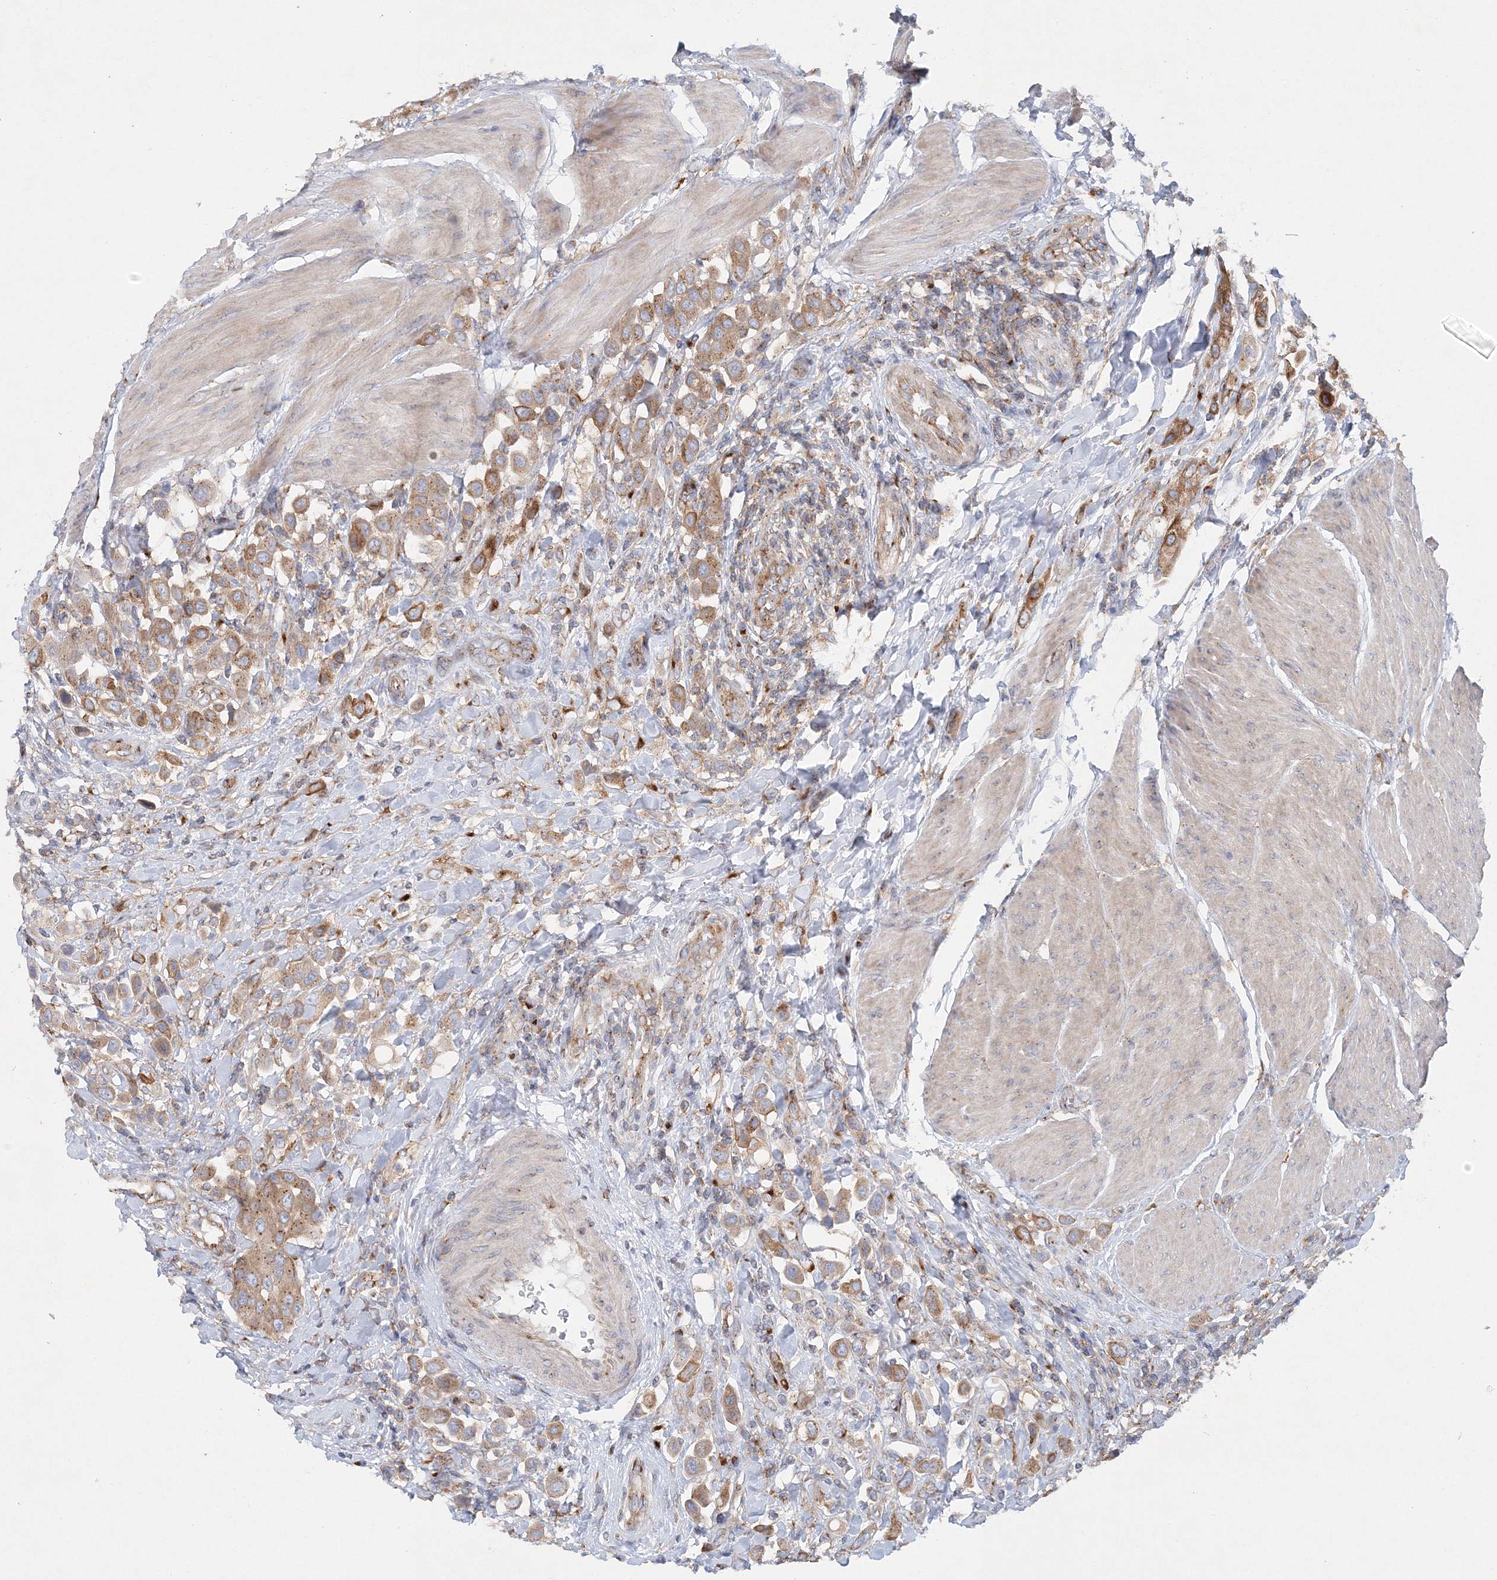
{"staining": {"intensity": "moderate", "quantity": ">75%", "location": "cytoplasmic/membranous"}, "tissue": "urothelial cancer", "cell_type": "Tumor cells", "image_type": "cancer", "snomed": [{"axis": "morphology", "description": "Urothelial carcinoma, High grade"}, {"axis": "topography", "description": "Urinary bladder"}], "caption": "A high-resolution histopathology image shows immunohistochemistry (IHC) staining of urothelial cancer, which displays moderate cytoplasmic/membranous expression in approximately >75% of tumor cells.", "gene": "SEC23IP", "patient": {"sex": "male", "age": 50}}